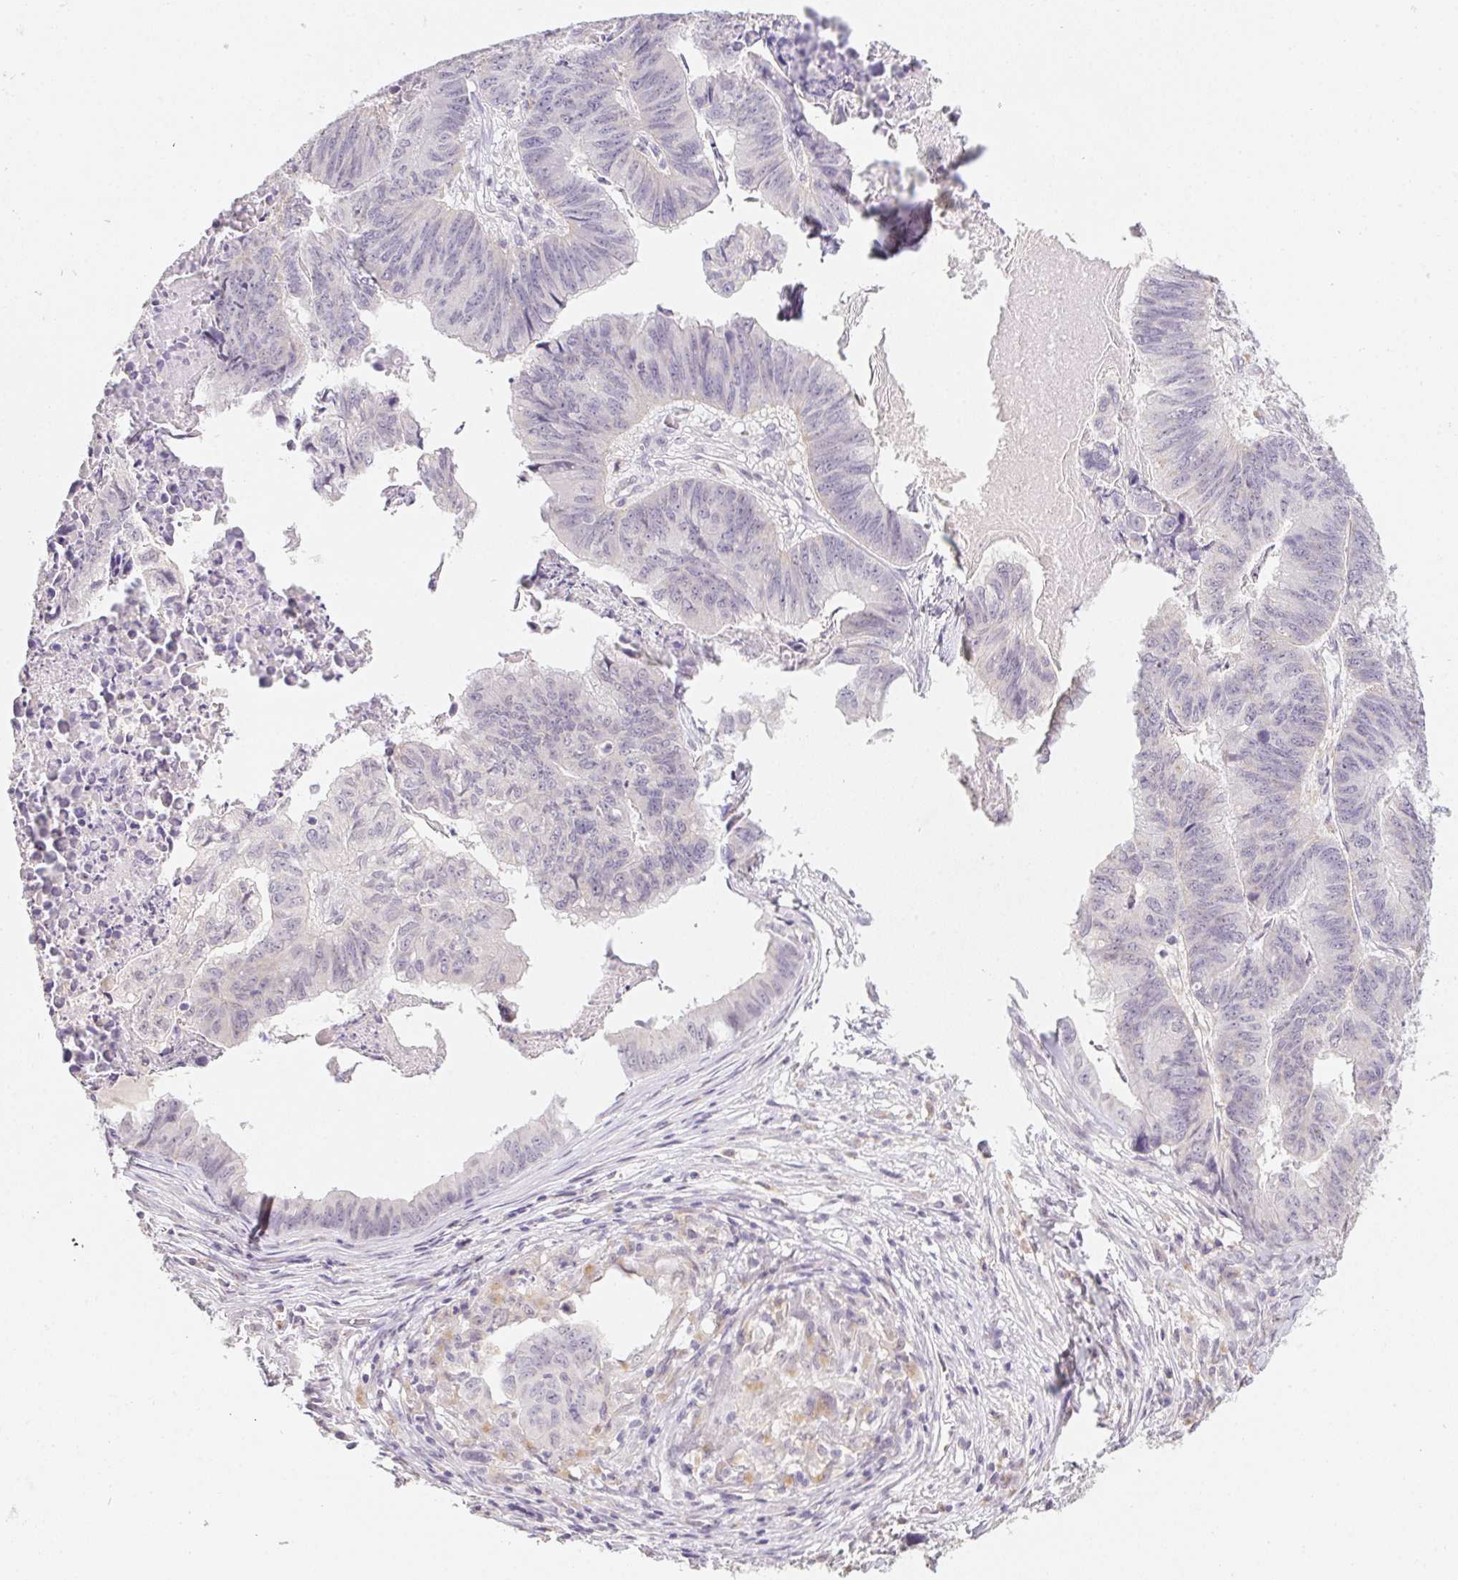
{"staining": {"intensity": "negative", "quantity": "none", "location": "none"}, "tissue": "stomach cancer", "cell_type": "Tumor cells", "image_type": "cancer", "snomed": [{"axis": "morphology", "description": "Adenocarcinoma, NOS"}, {"axis": "topography", "description": "Stomach, lower"}], "caption": "Immunohistochemistry of human adenocarcinoma (stomach) demonstrates no staining in tumor cells.", "gene": "SLC6A18", "patient": {"sex": "male", "age": 77}}